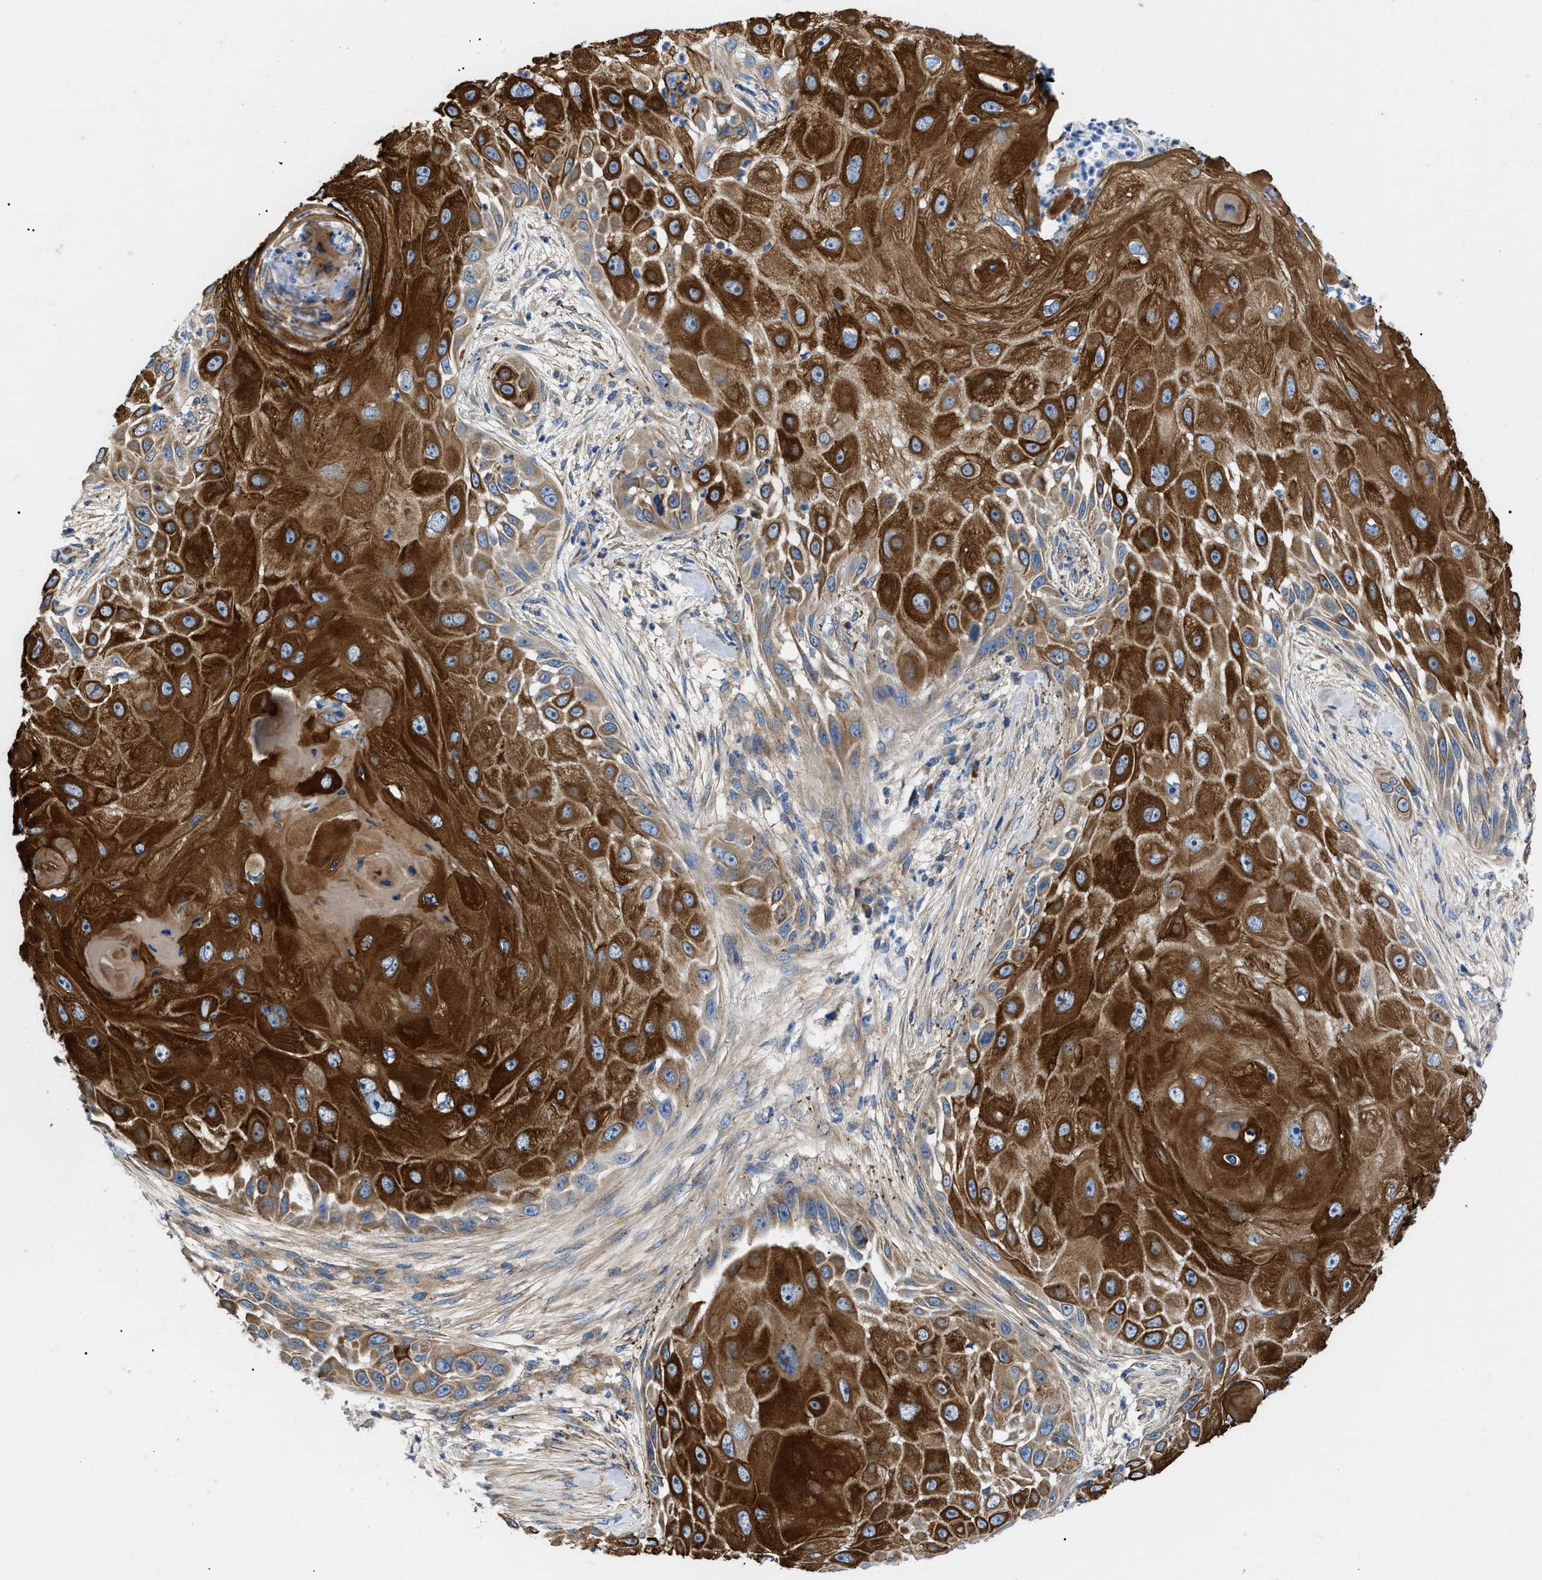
{"staining": {"intensity": "strong", "quantity": ">75%", "location": "cytoplasmic/membranous"}, "tissue": "skin cancer", "cell_type": "Tumor cells", "image_type": "cancer", "snomed": [{"axis": "morphology", "description": "Squamous cell carcinoma, NOS"}, {"axis": "topography", "description": "Skin"}], "caption": "This is a photomicrograph of IHC staining of skin cancer (squamous cell carcinoma), which shows strong staining in the cytoplasmic/membranous of tumor cells.", "gene": "HSPB8", "patient": {"sex": "female", "age": 44}}